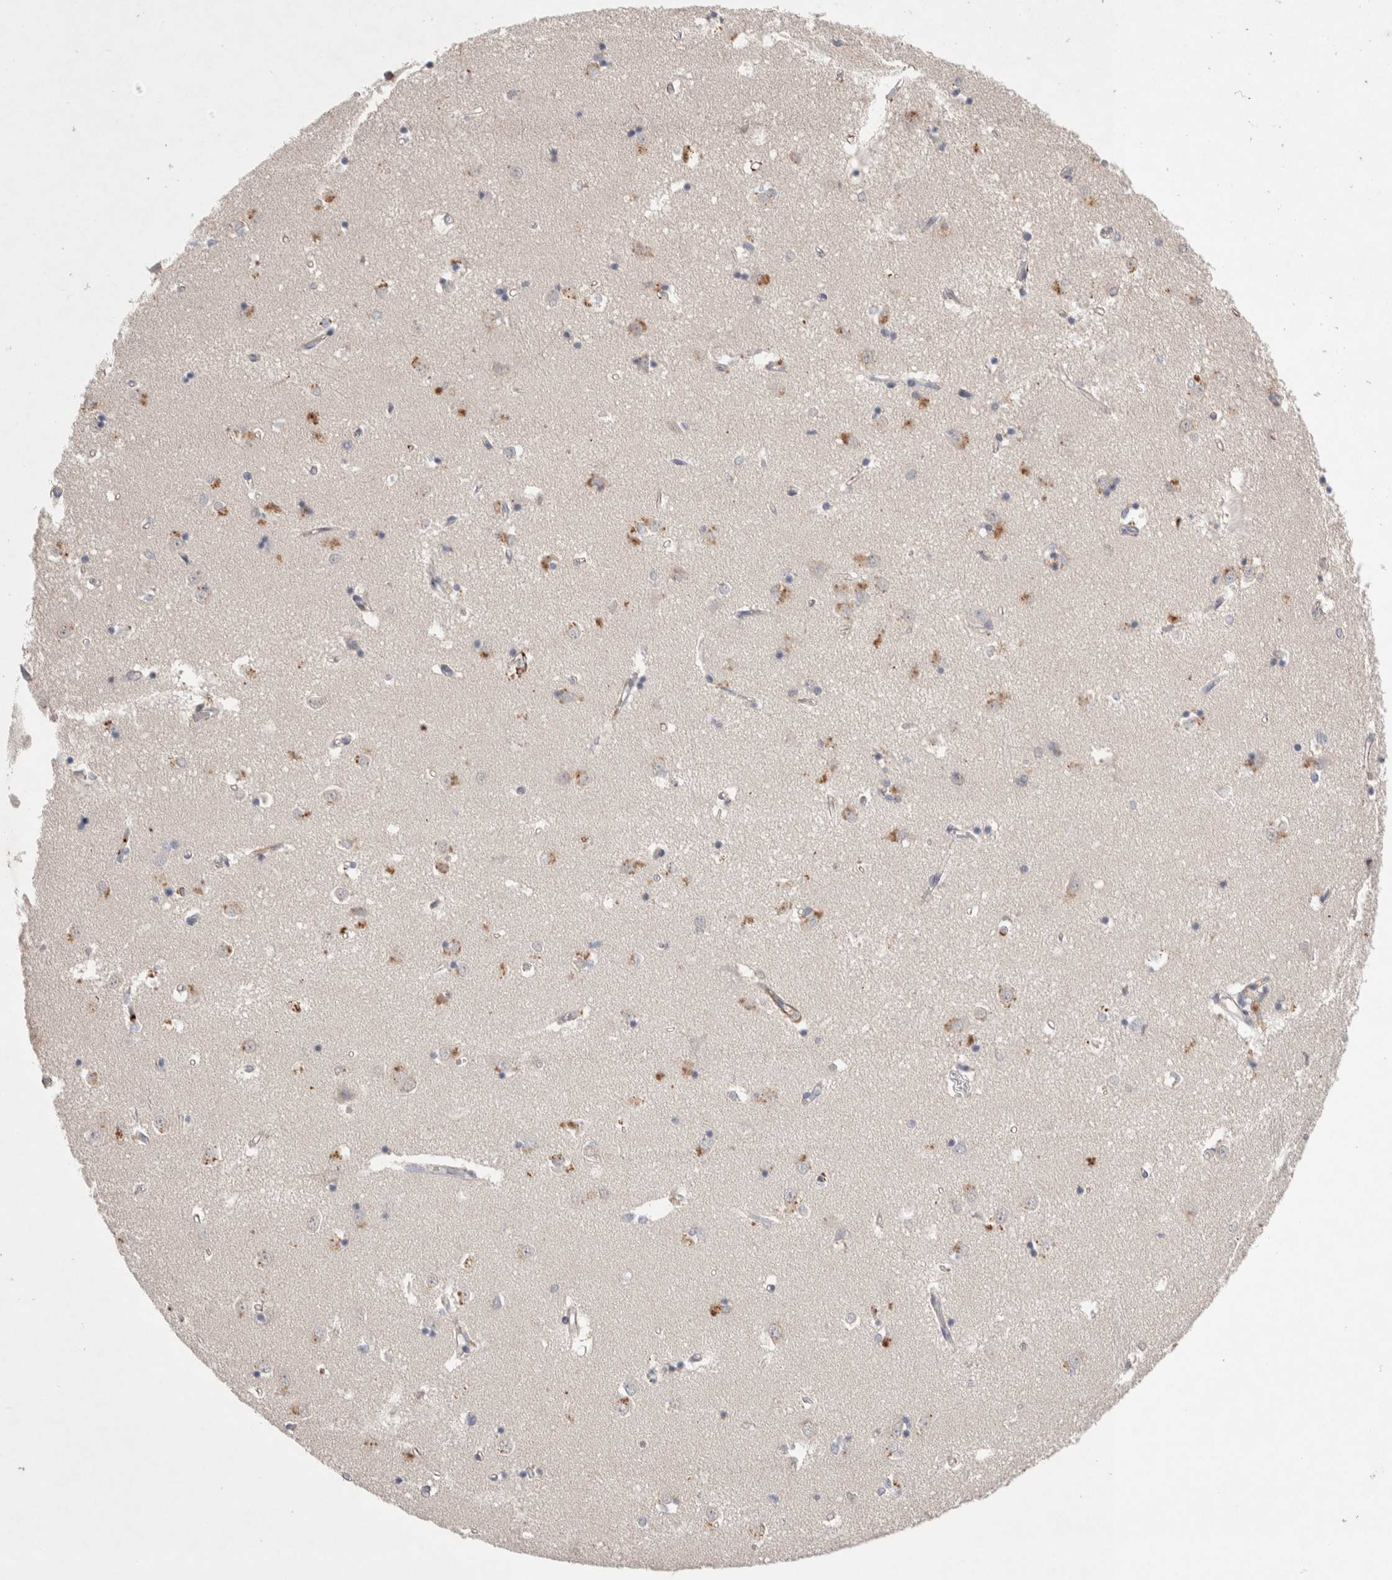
{"staining": {"intensity": "moderate", "quantity": "<25%", "location": "cytoplasmic/membranous"}, "tissue": "caudate", "cell_type": "Glial cells", "image_type": "normal", "snomed": [{"axis": "morphology", "description": "Normal tissue, NOS"}, {"axis": "topography", "description": "Lateral ventricle wall"}], "caption": "IHC image of normal caudate: human caudate stained using immunohistochemistry (IHC) demonstrates low levels of moderate protein expression localized specifically in the cytoplasmic/membranous of glial cells, appearing as a cytoplasmic/membranous brown color.", "gene": "FFAR2", "patient": {"sex": "male", "age": 45}}